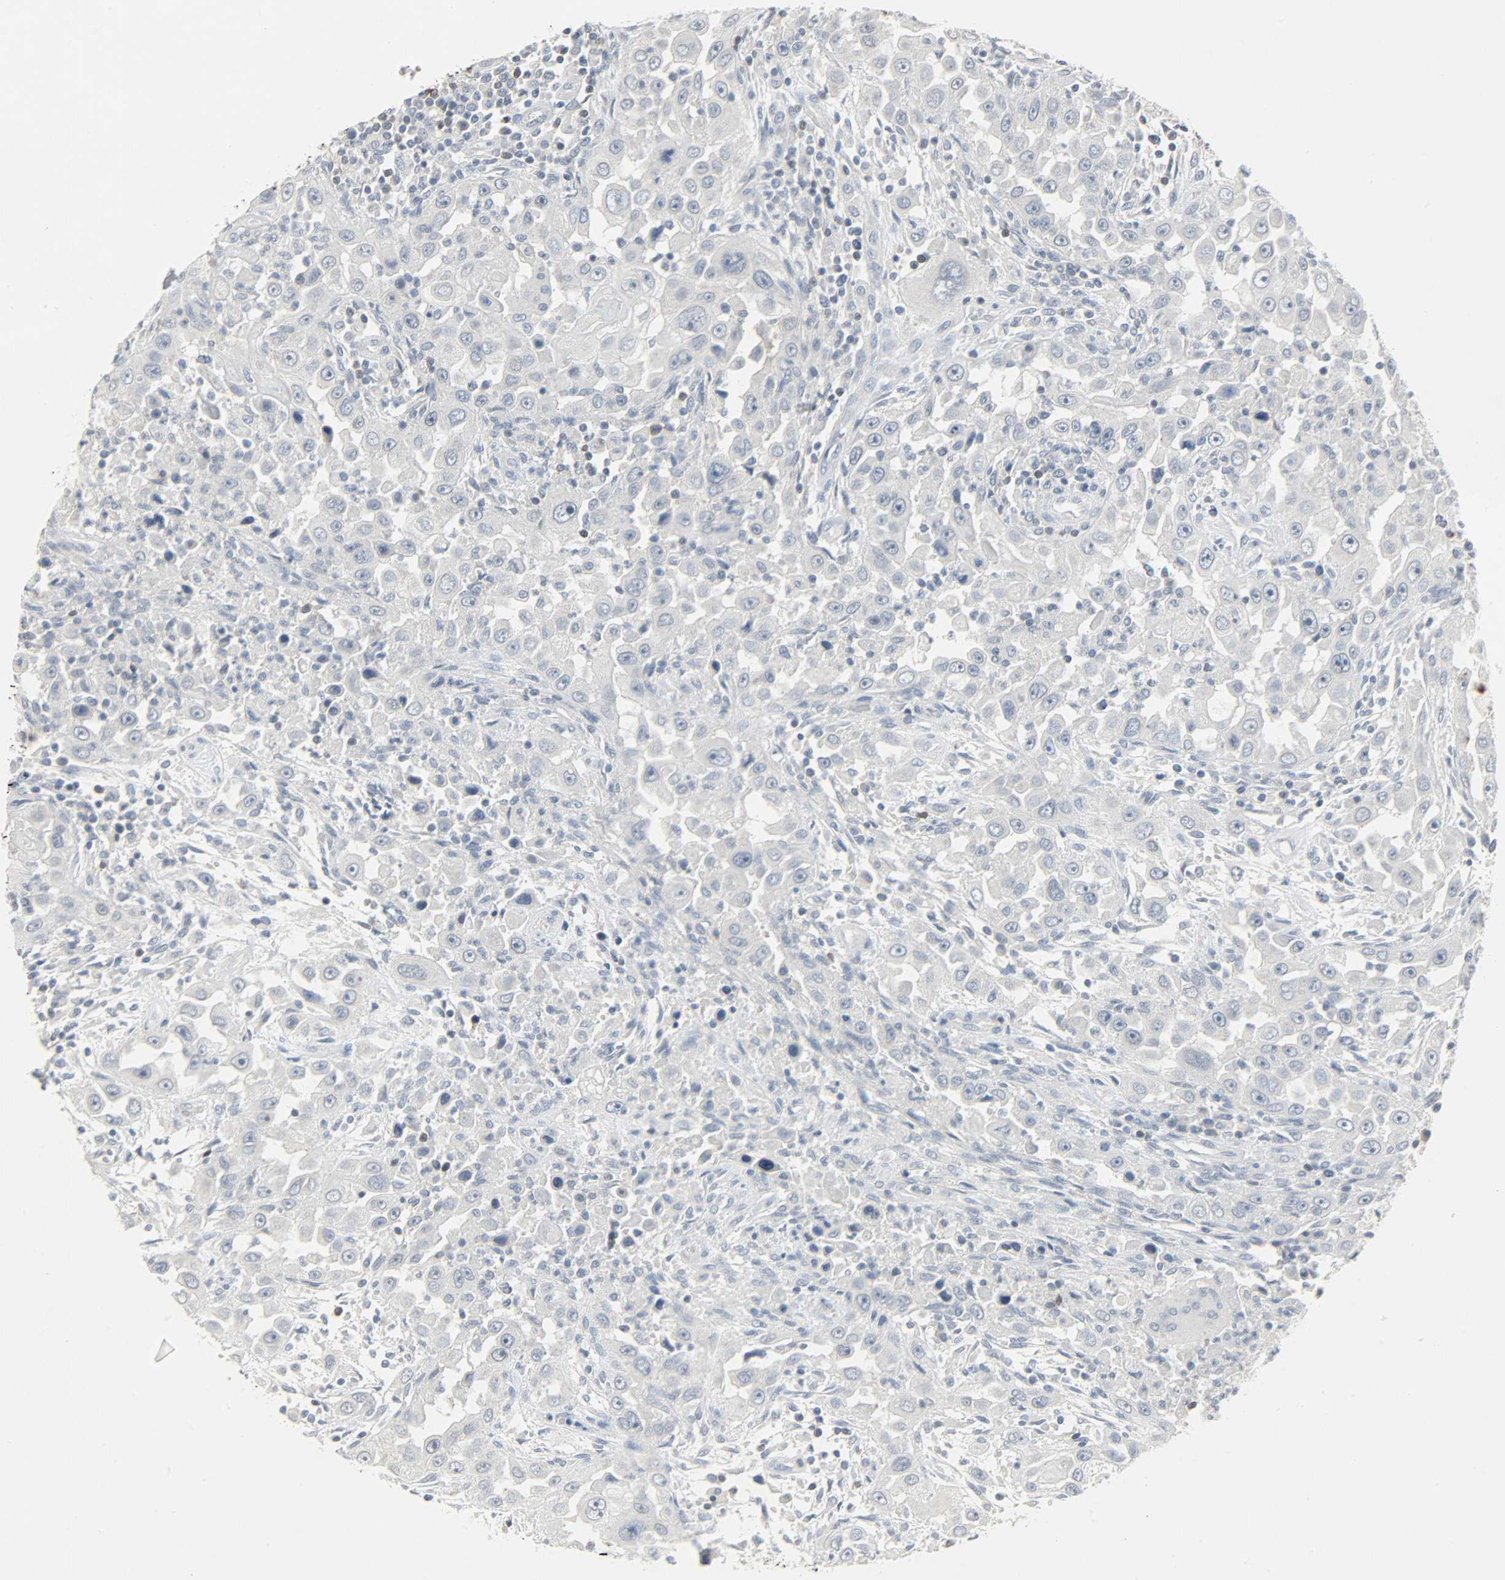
{"staining": {"intensity": "negative", "quantity": "none", "location": "none"}, "tissue": "head and neck cancer", "cell_type": "Tumor cells", "image_type": "cancer", "snomed": [{"axis": "morphology", "description": "Carcinoma, NOS"}, {"axis": "topography", "description": "Head-Neck"}], "caption": "High power microscopy image of an immunohistochemistry (IHC) image of carcinoma (head and neck), revealing no significant expression in tumor cells.", "gene": "CAMK4", "patient": {"sex": "male", "age": 87}}